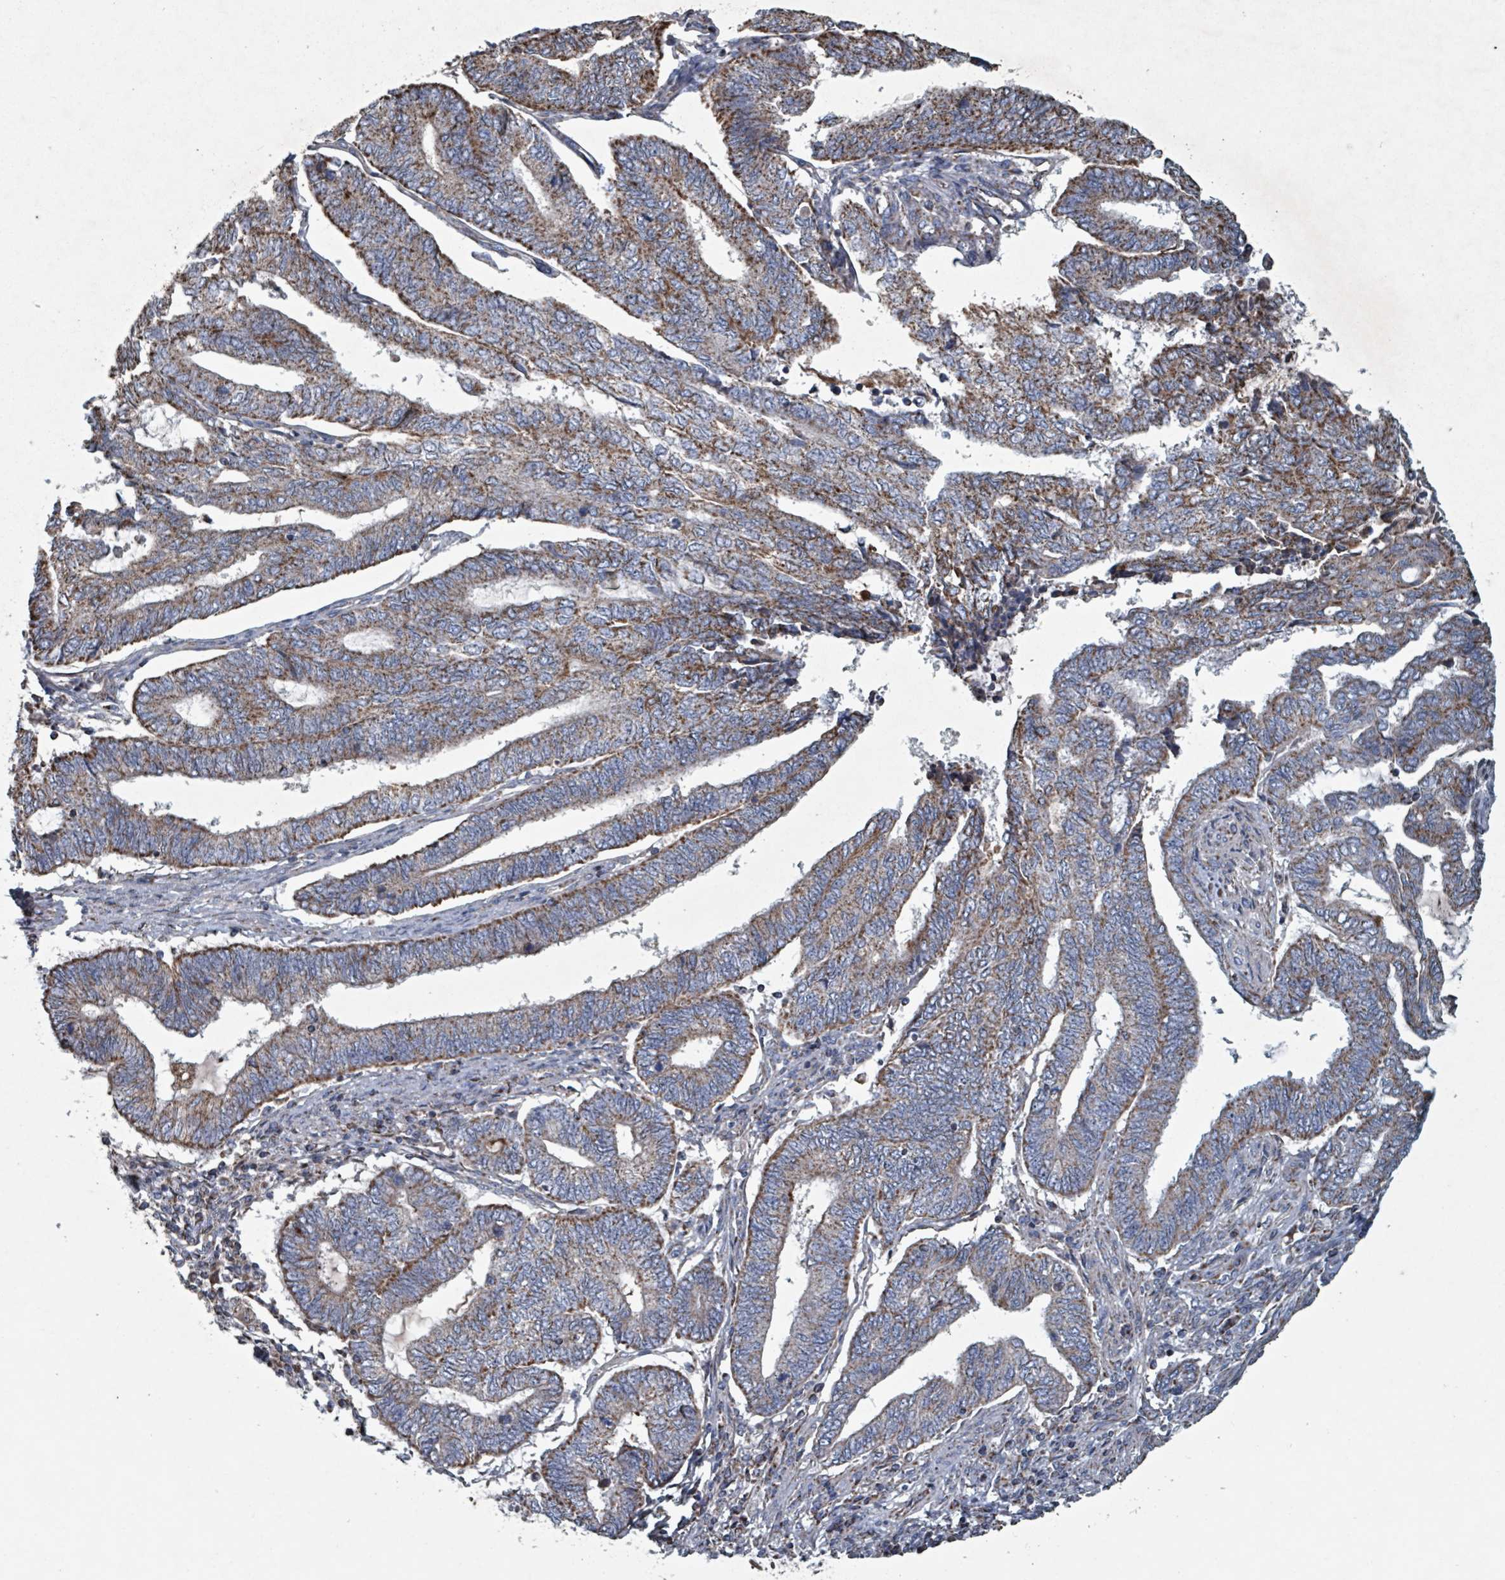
{"staining": {"intensity": "moderate", "quantity": ">75%", "location": "cytoplasmic/membranous"}, "tissue": "endometrial cancer", "cell_type": "Tumor cells", "image_type": "cancer", "snomed": [{"axis": "morphology", "description": "Adenocarcinoma, NOS"}, {"axis": "topography", "description": "Uterus"}, {"axis": "topography", "description": "Endometrium"}], "caption": "Adenocarcinoma (endometrial) tissue displays moderate cytoplasmic/membranous expression in about >75% of tumor cells, visualized by immunohistochemistry.", "gene": "ABHD18", "patient": {"sex": "female", "age": 70}}